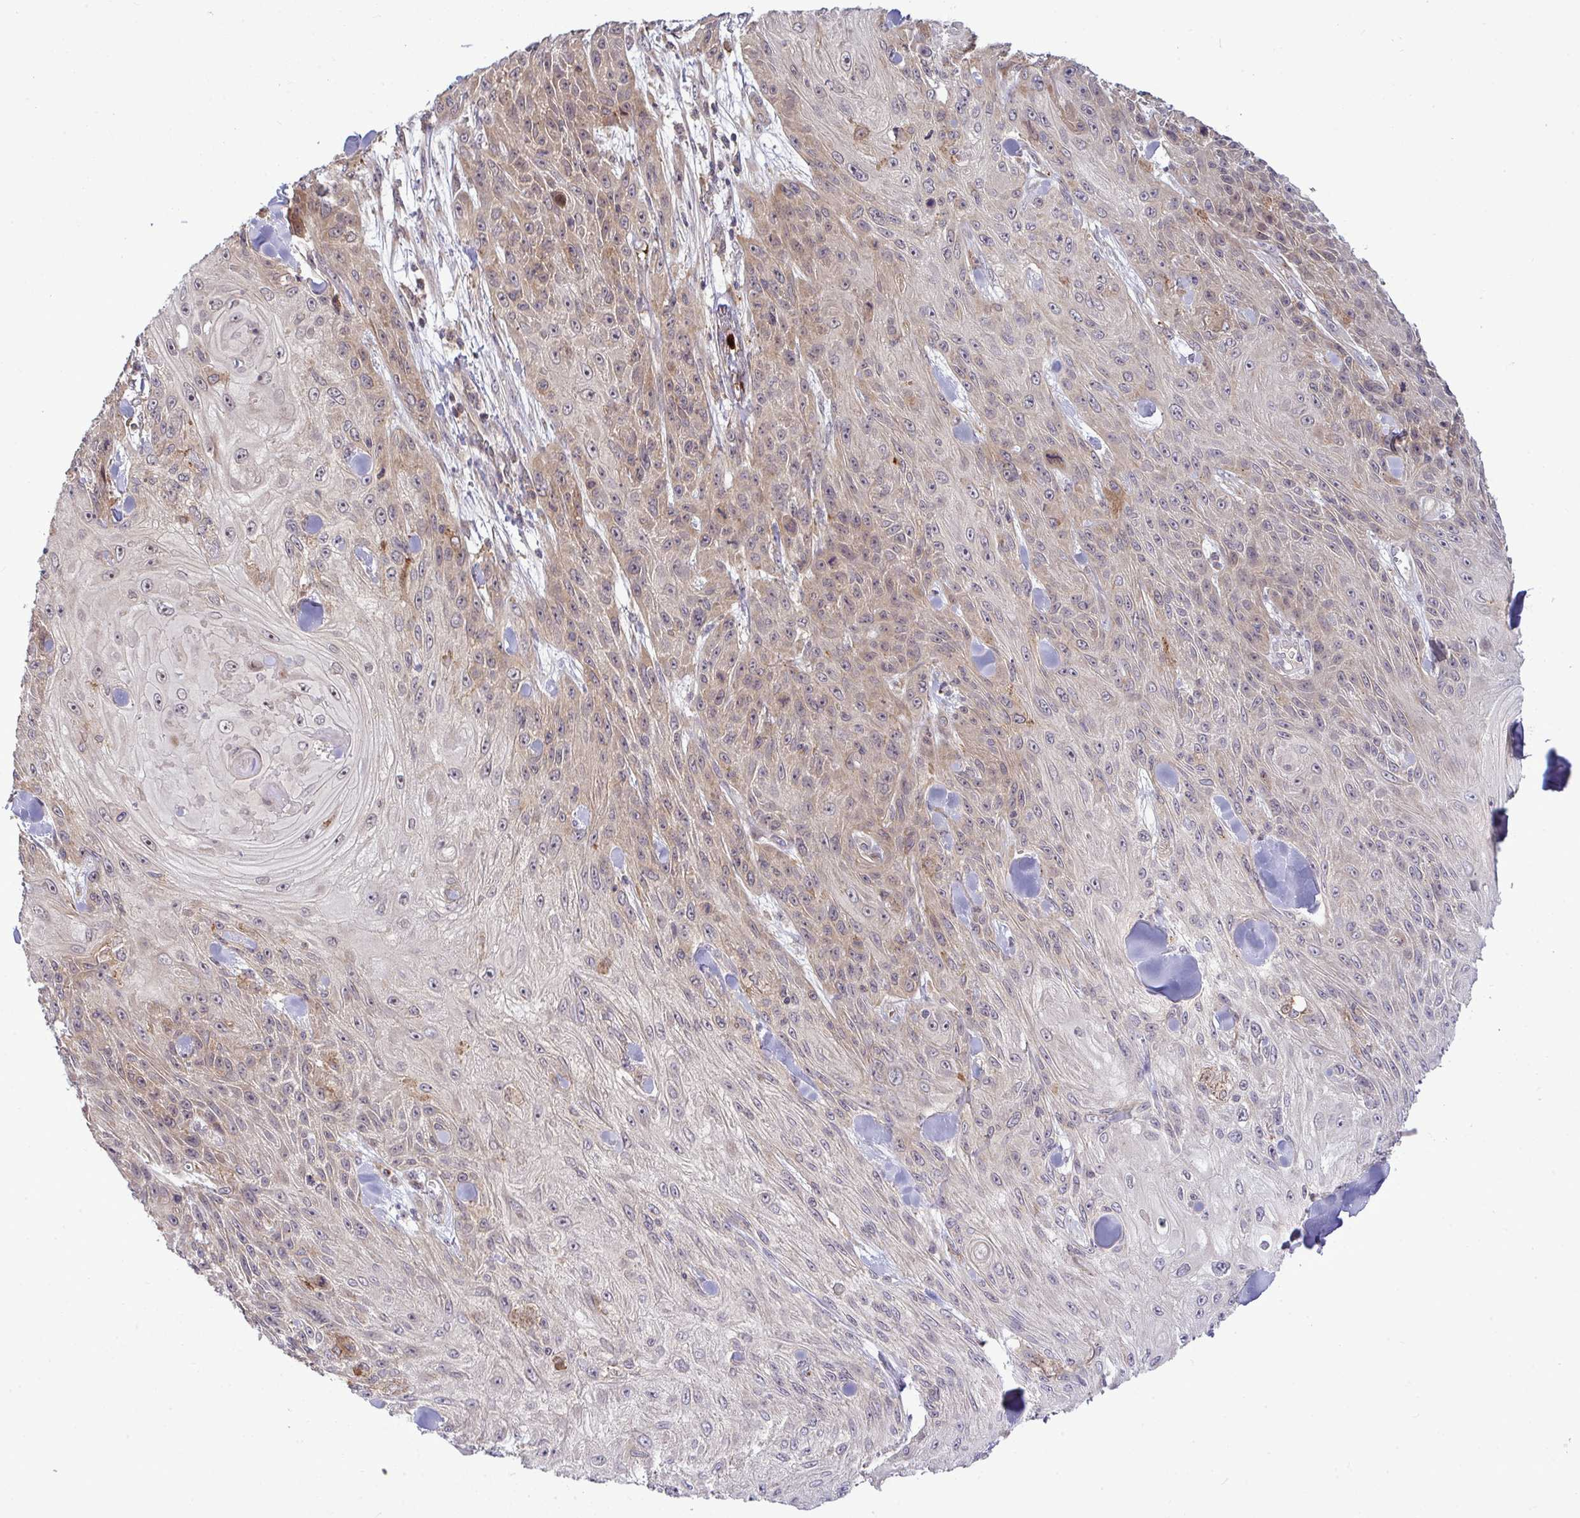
{"staining": {"intensity": "weak", "quantity": "<25%", "location": "cytoplasmic/membranous"}, "tissue": "skin cancer", "cell_type": "Tumor cells", "image_type": "cancer", "snomed": [{"axis": "morphology", "description": "Squamous cell carcinoma, NOS"}, {"axis": "topography", "description": "Skin"}], "caption": "Tumor cells show no significant protein staining in skin squamous cell carcinoma.", "gene": "SLC9A6", "patient": {"sex": "male", "age": 88}}